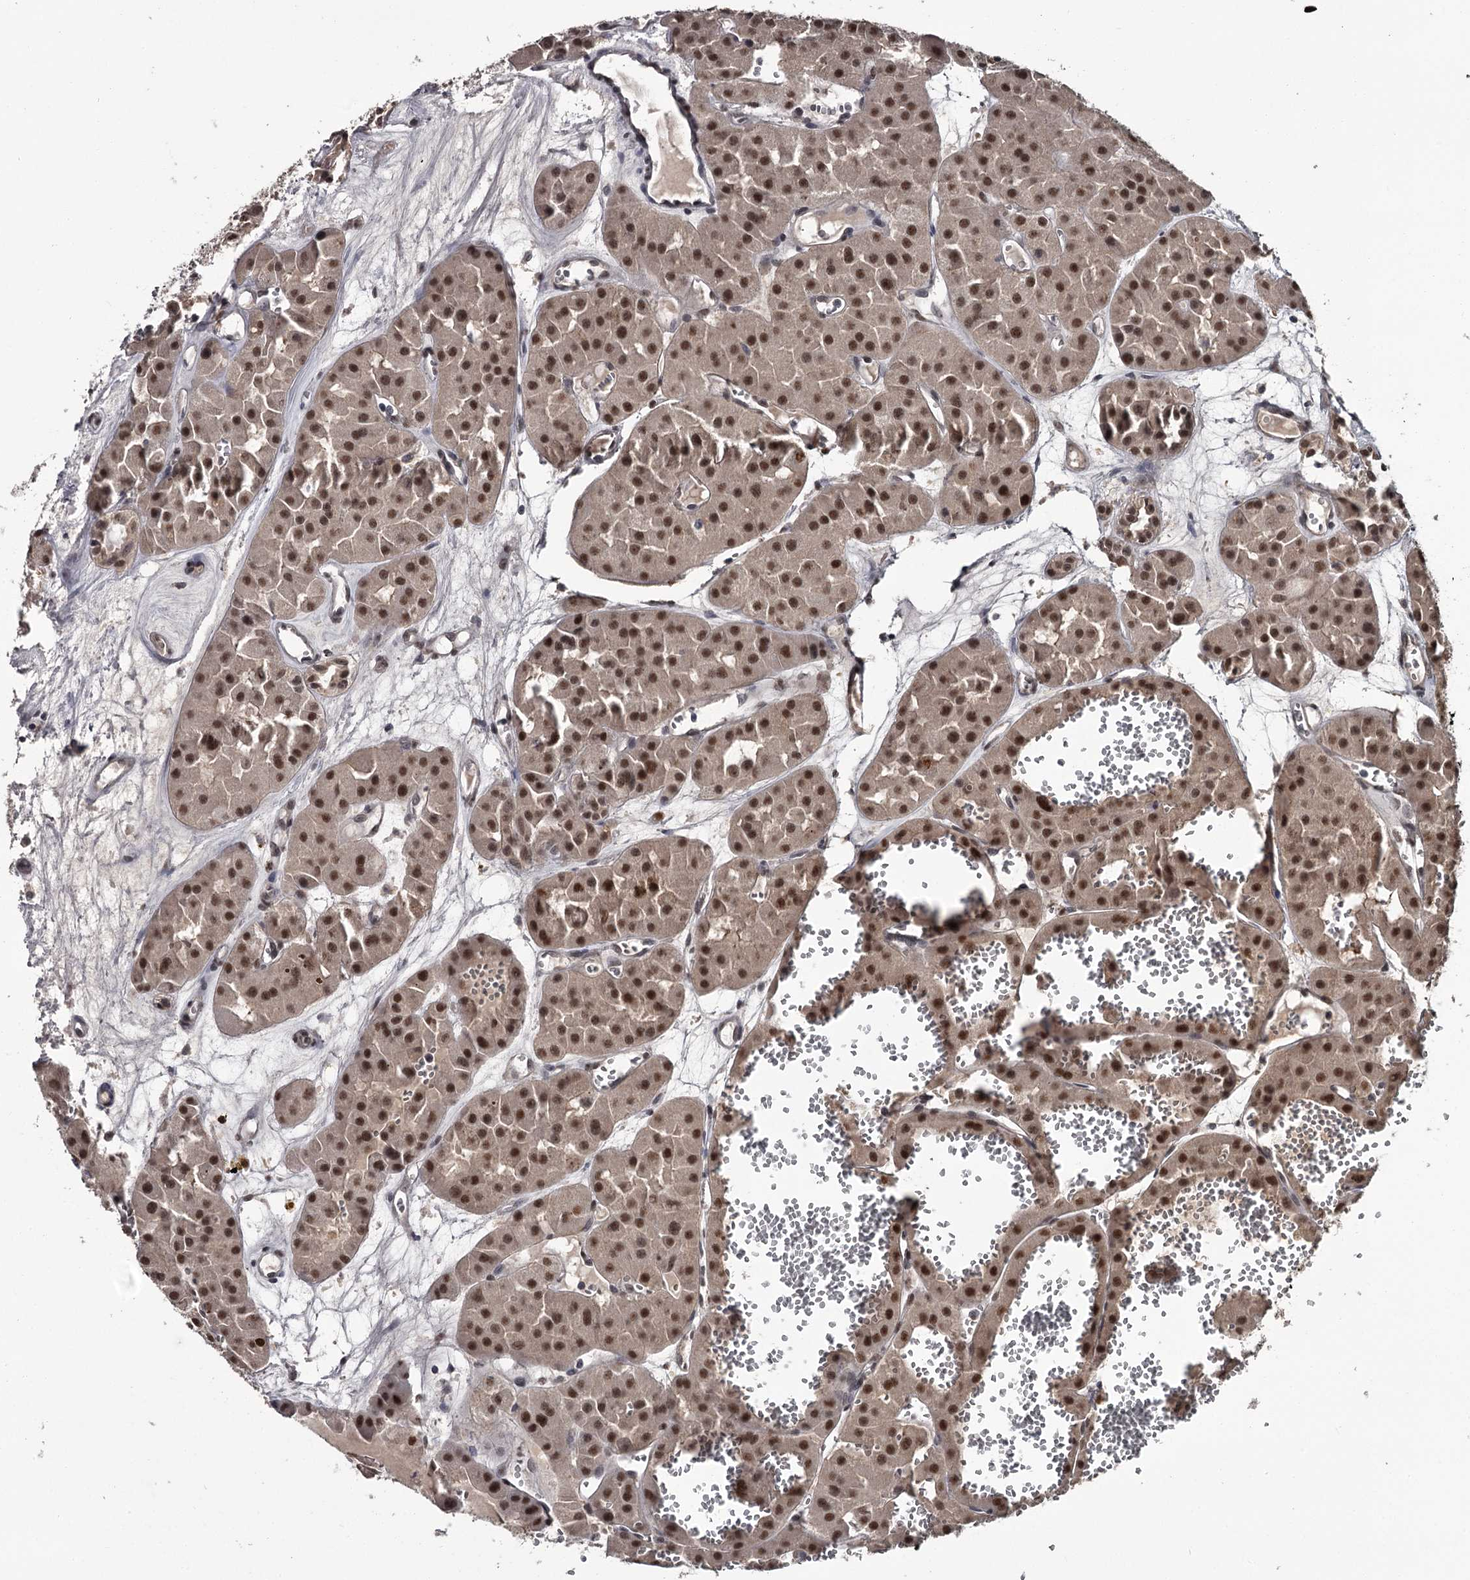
{"staining": {"intensity": "moderate", "quantity": ">75%", "location": "nuclear"}, "tissue": "renal cancer", "cell_type": "Tumor cells", "image_type": "cancer", "snomed": [{"axis": "morphology", "description": "Carcinoma, NOS"}, {"axis": "topography", "description": "Kidney"}], "caption": "Approximately >75% of tumor cells in human renal cancer (carcinoma) exhibit moderate nuclear protein positivity as visualized by brown immunohistochemical staining.", "gene": "PRPF40B", "patient": {"sex": "female", "age": 75}}